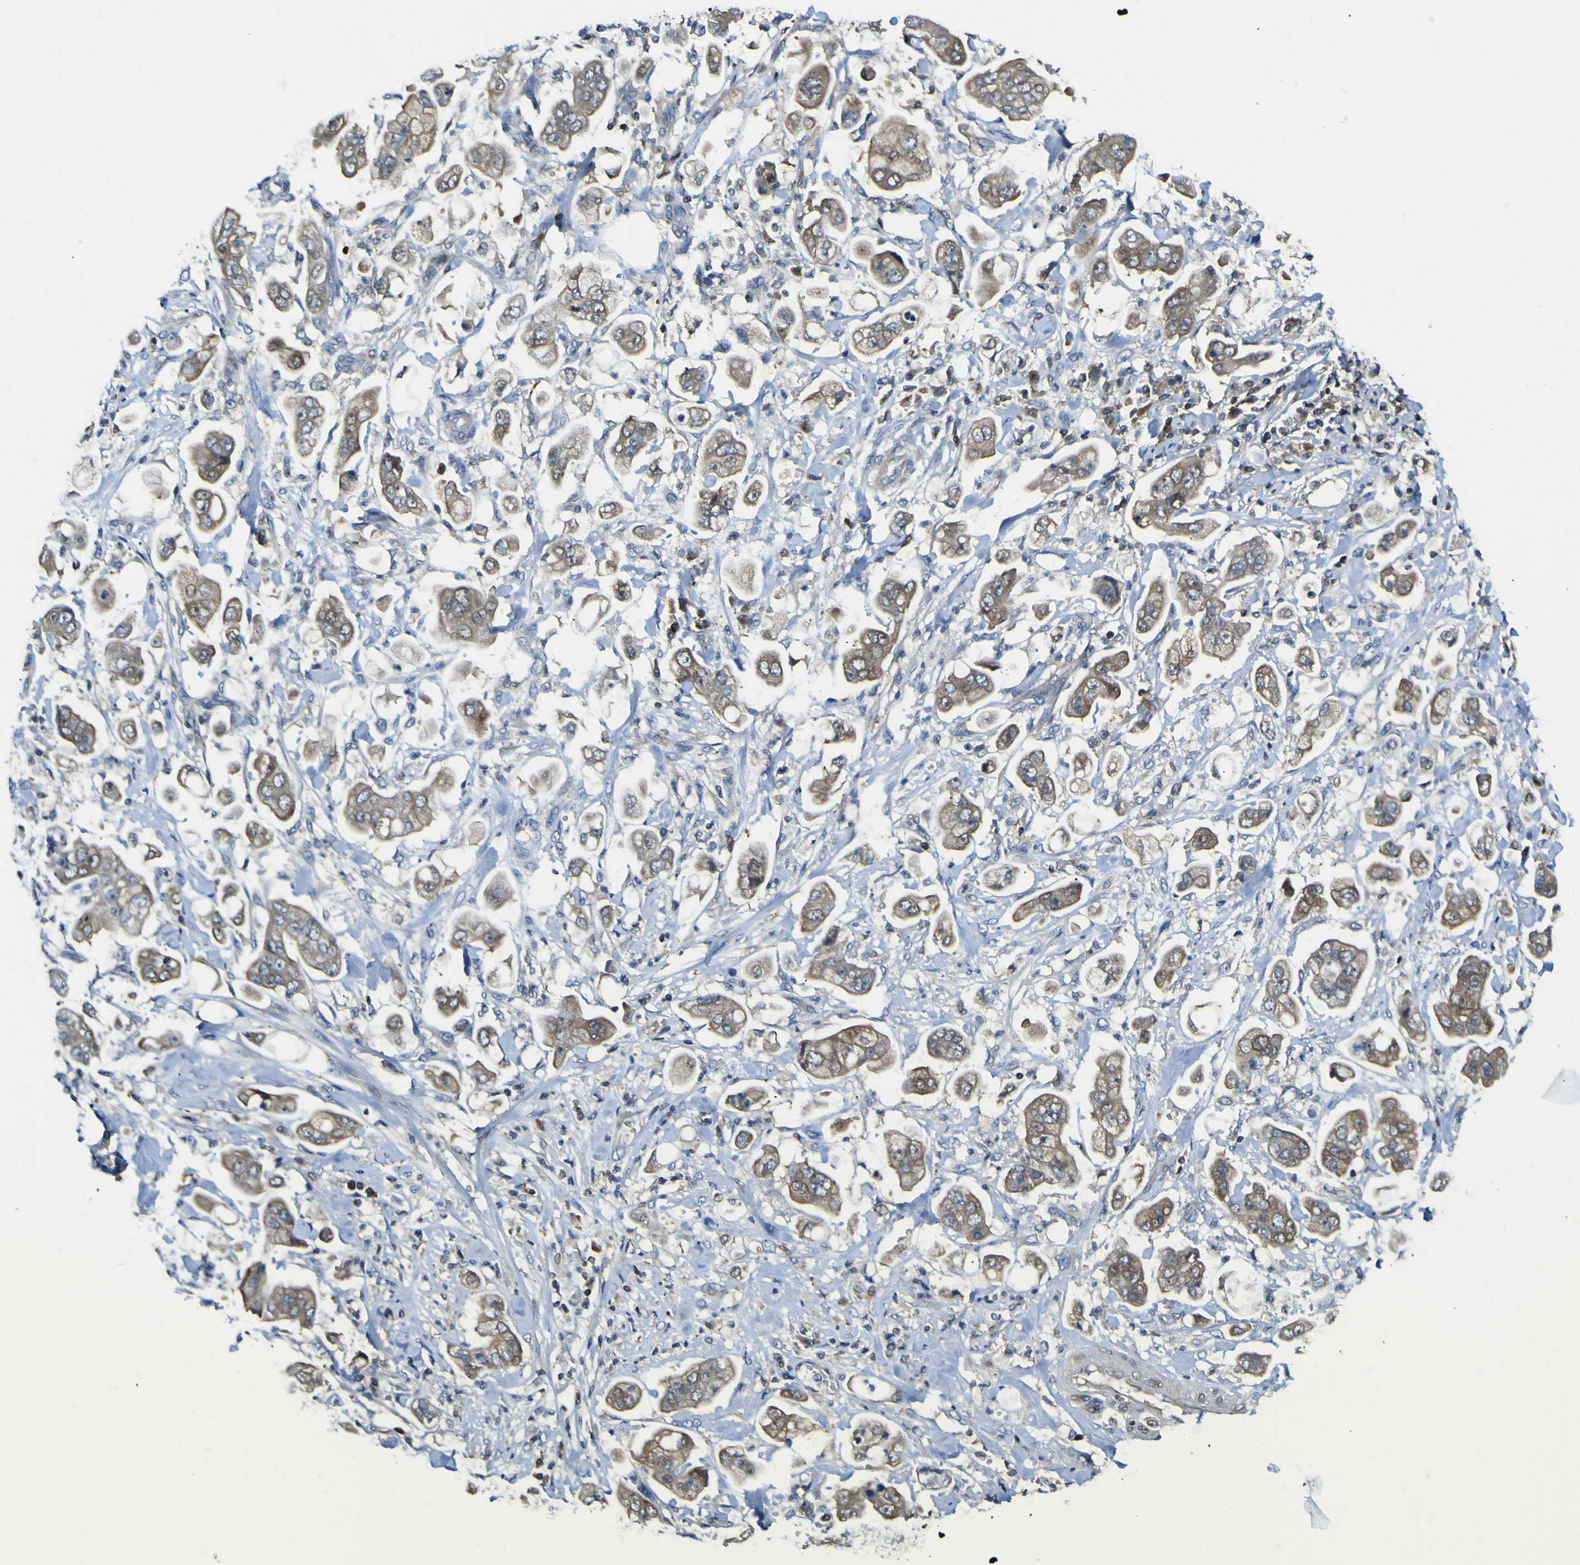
{"staining": {"intensity": "moderate", "quantity": ">75%", "location": "cytoplasmic/membranous"}, "tissue": "stomach cancer", "cell_type": "Tumor cells", "image_type": "cancer", "snomed": [{"axis": "morphology", "description": "Adenocarcinoma, NOS"}, {"axis": "topography", "description": "Stomach"}], "caption": "An immunohistochemistry histopathology image of tumor tissue is shown. Protein staining in brown labels moderate cytoplasmic/membranous positivity in stomach adenocarcinoma within tumor cells.", "gene": "EML2", "patient": {"sex": "male", "age": 62}}